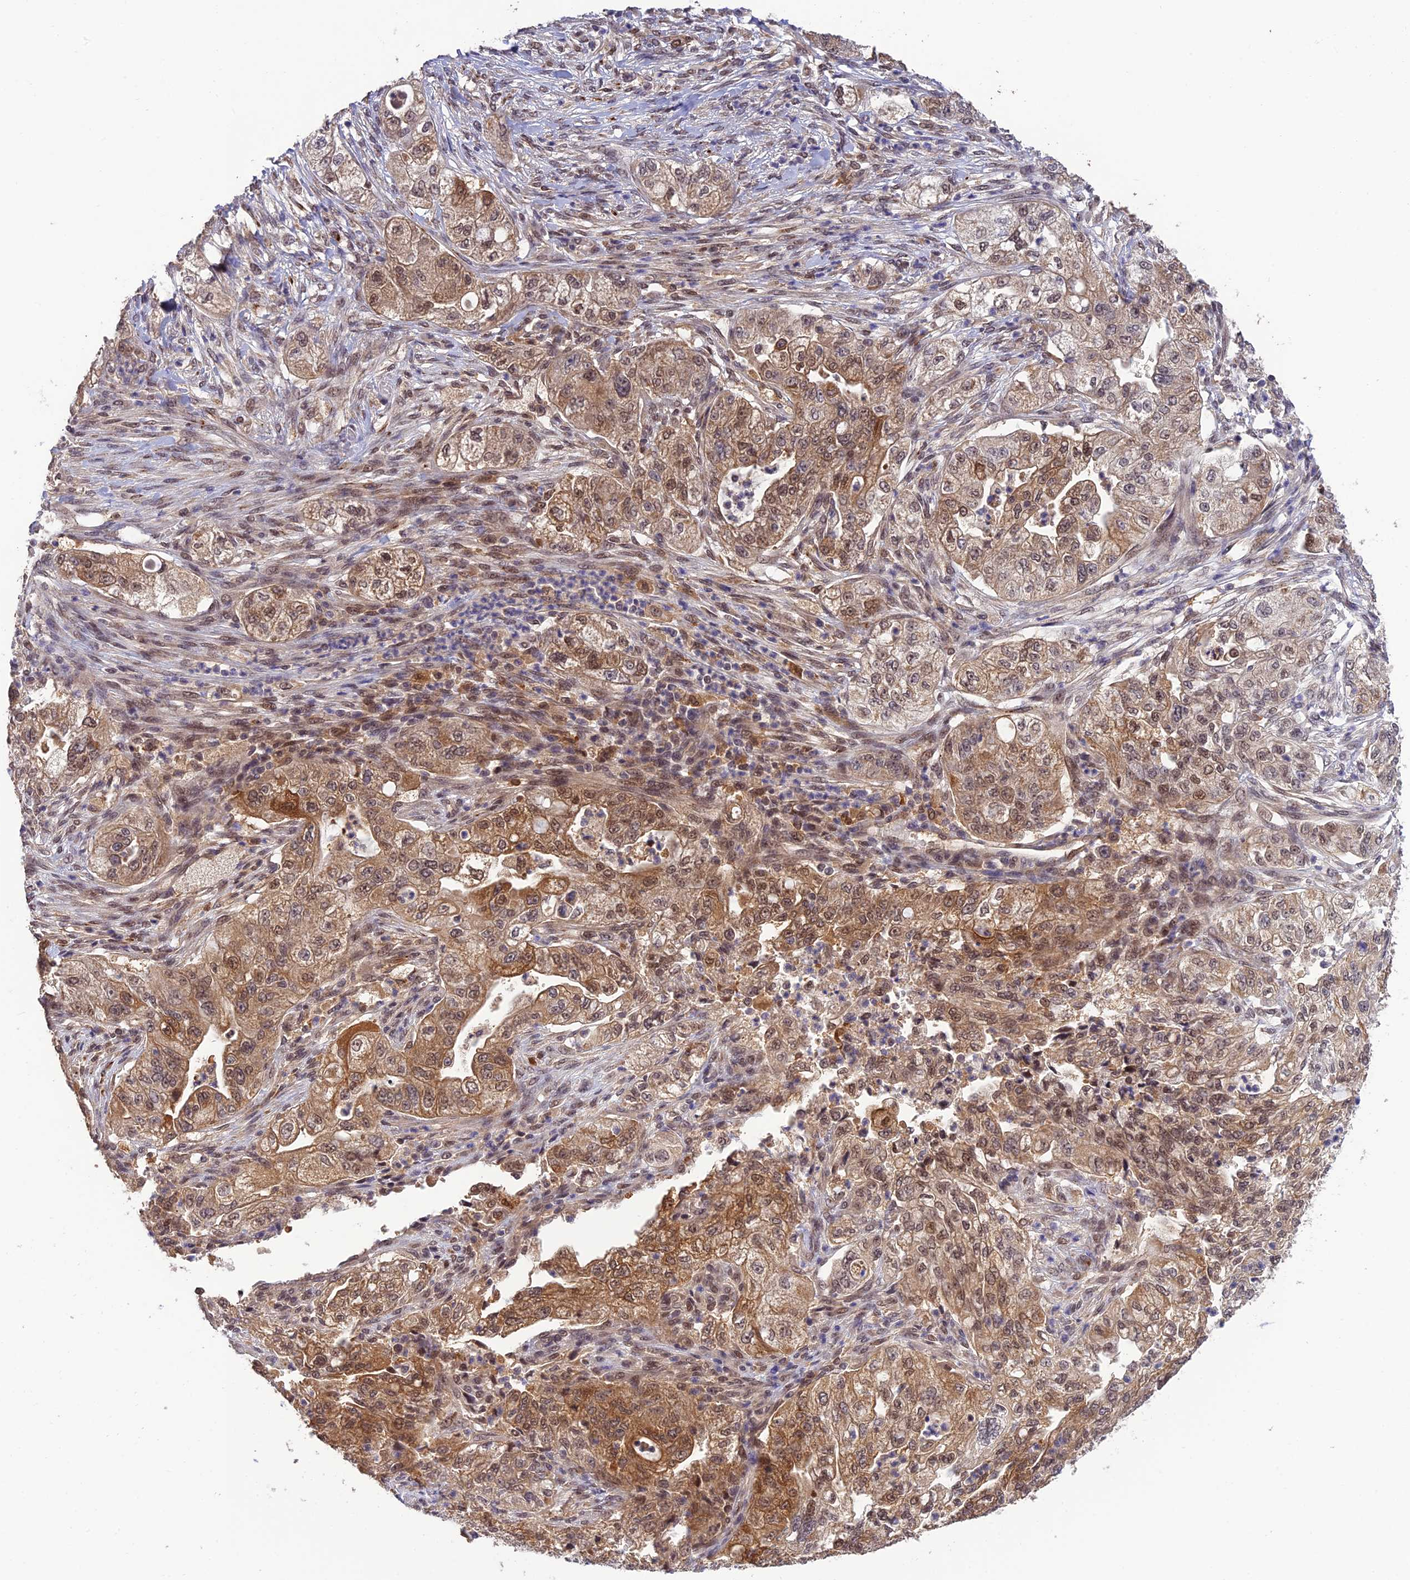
{"staining": {"intensity": "moderate", "quantity": ">75%", "location": "cytoplasmic/membranous,nuclear"}, "tissue": "pancreatic cancer", "cell_type": "Tumor cells", "image_type": "cancer", "snomed": [{"axis": "morphology", "description": "Adenocarcinoma, NOS"}, {"axis": "topography", "description": "Pancreas"}], "caption": "Protein expression analysis of human adenocarcinoma (pancreatic) reveals moderate cytoplasmic/membranous and nuclear positivity in about >75% of tumor cells.", "gene": "MNS1", "patient": {"sex": "female", "age": 78}}